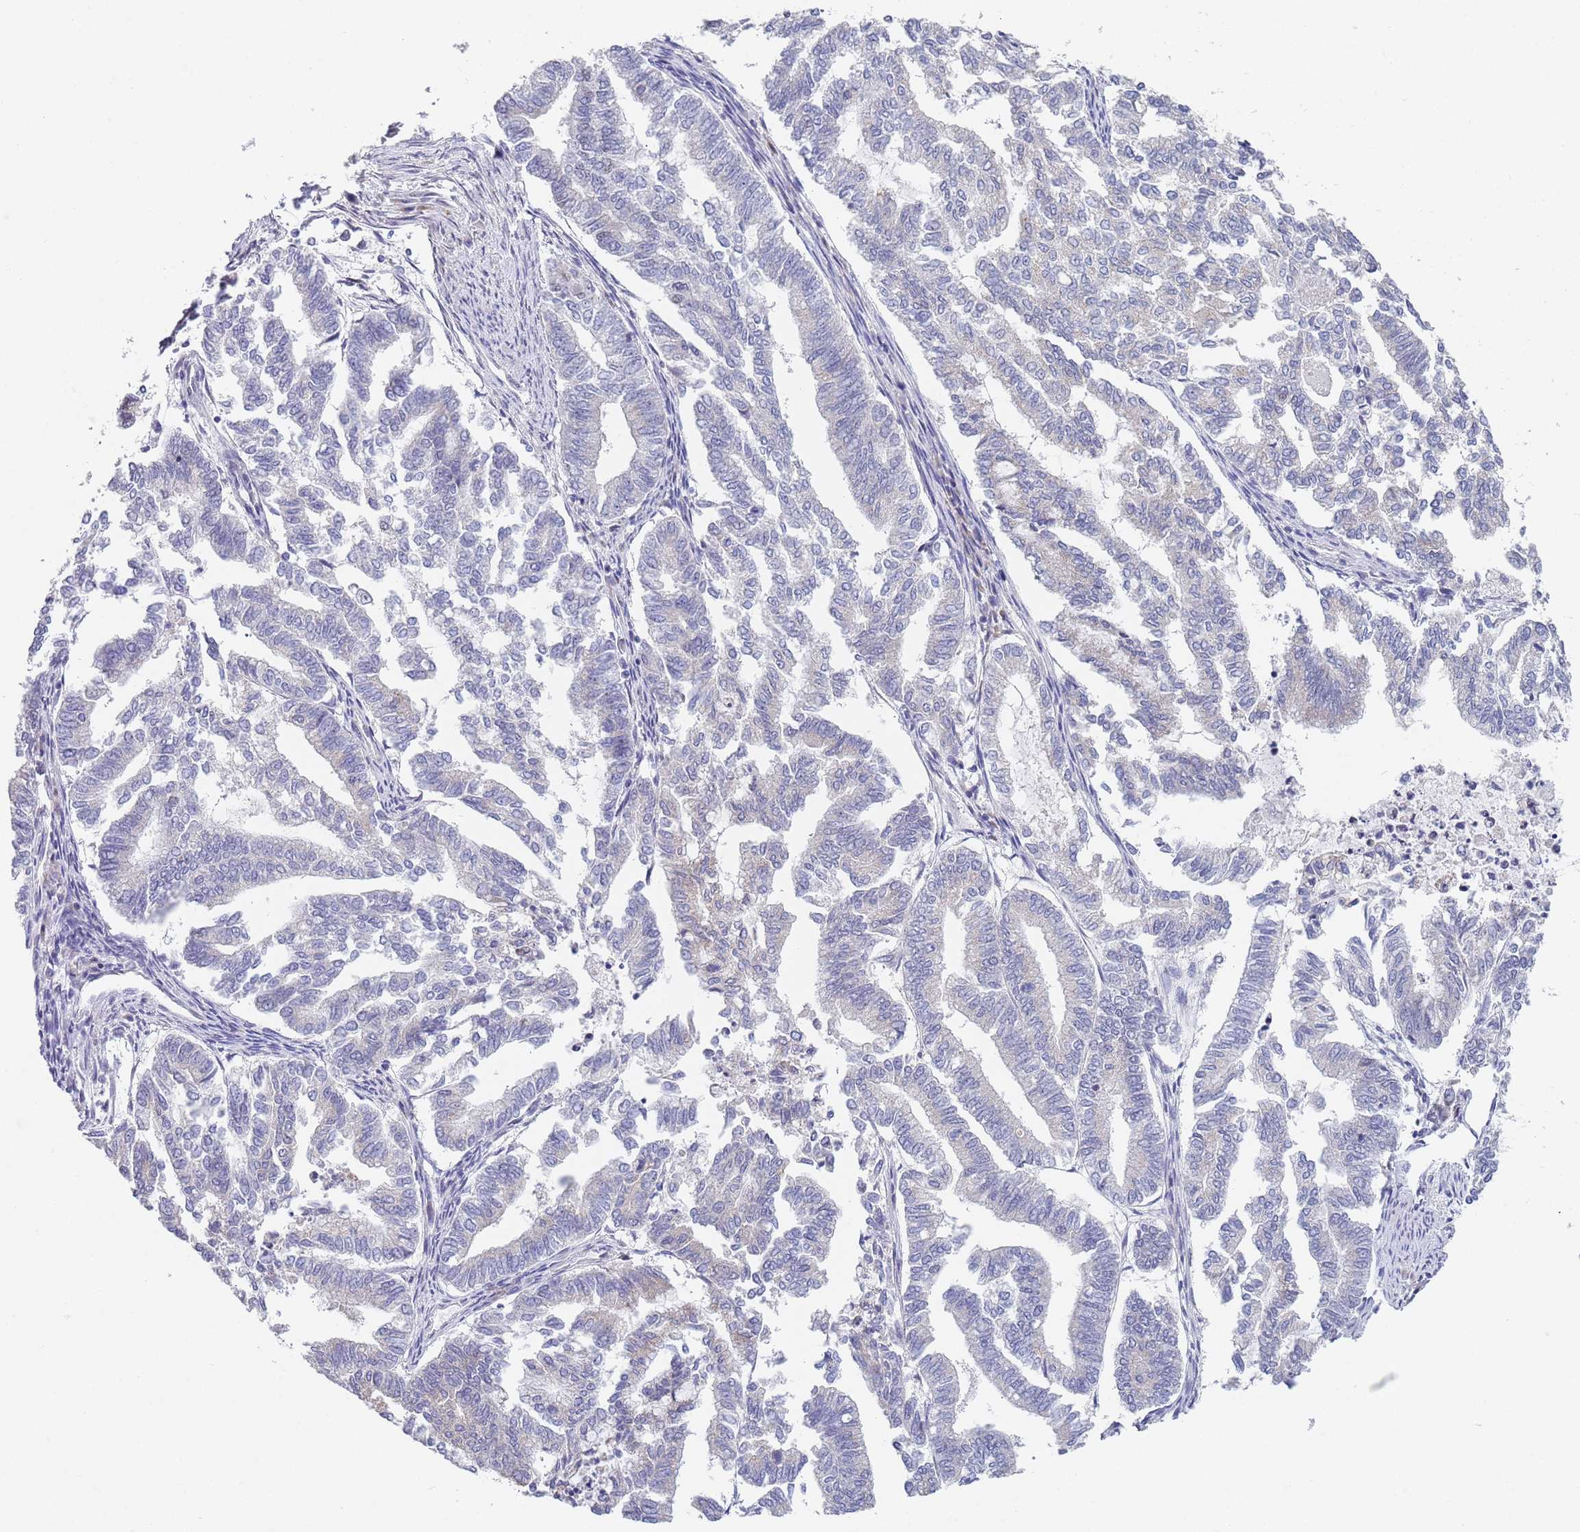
{"staining": {"intensity": "negative", "quantity": "none", "location": "none"}, "tissue": "endometrial cancer", "cell_type": "Tumor cells", "image_type": "cancer", "snomed": [{"axis": "morphology", "description": "Adenocarcinoma, NOS"}, {"axis": "topography", "description": "Endometrium"}], "caption": "A high-resolution micrograph shows immunohistochemistry (IHC) staining of endometrial cancer (adenocarcinoma), which reveals no significant staining in tumor cells. (DAB (3,3'-diaminobenzidine) IHC, high magnification).", "gene": "PLCL2", "patient": {"sex": "female", "age": 79}}